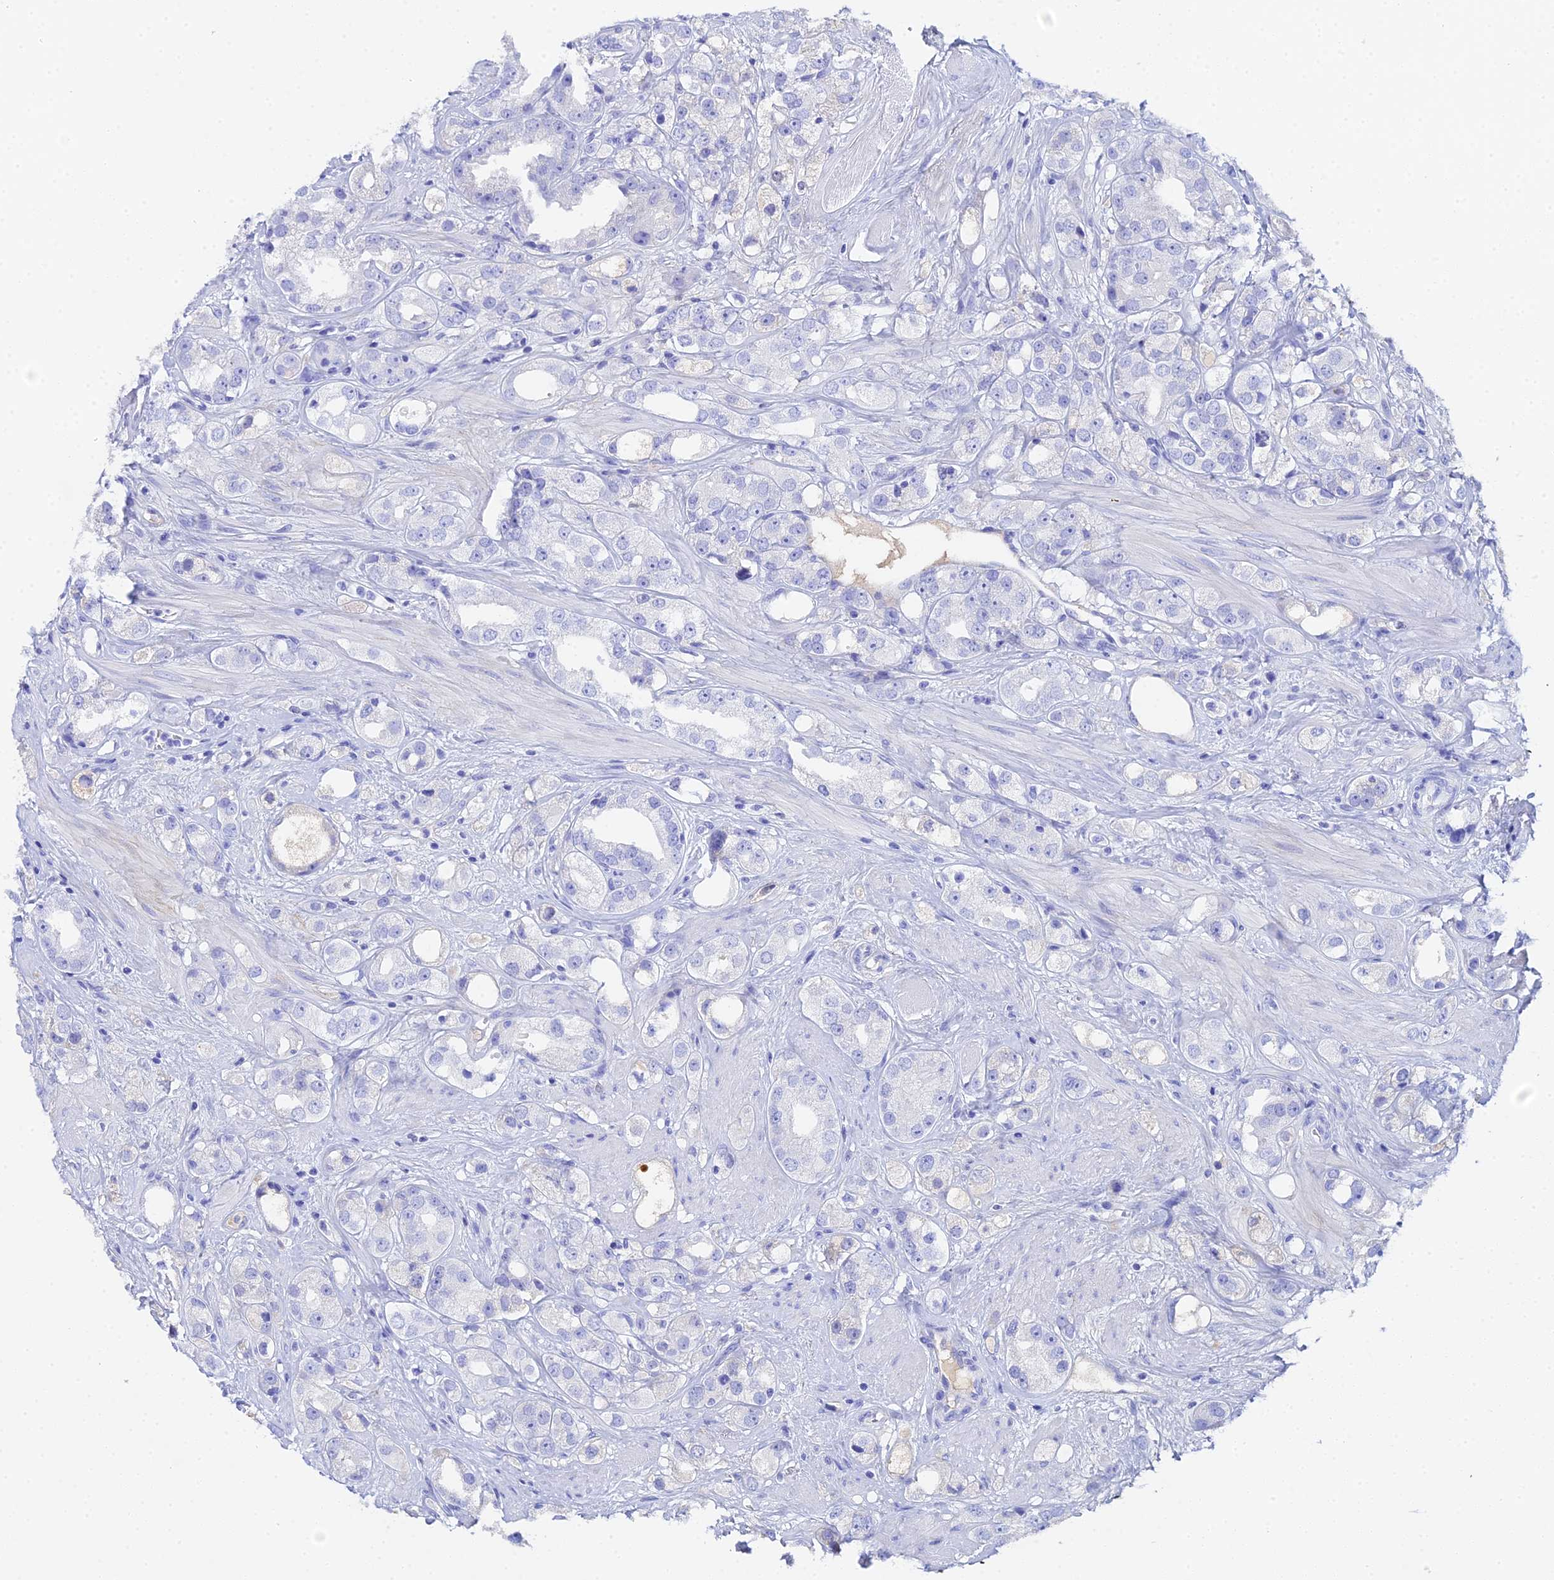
{"staining": {"intensity": "negative", "quantity": "none", "location": "none"}, "tissue": "prostate cancer", "cell_type": "Tumor cells", "image_type": "cancer", "snomed": [{"axis": "morphology", "description": "Adenocarcinoma, NOS"}, {"axis": "topography", "description": "Prostate"}], "caption": "This is an immunohistochemistry image of prostate adenocarcinoma. There is no positivity in tumor cells.", "gene": "CELA3A", "patient": {"sex": "male", "age": 79}}